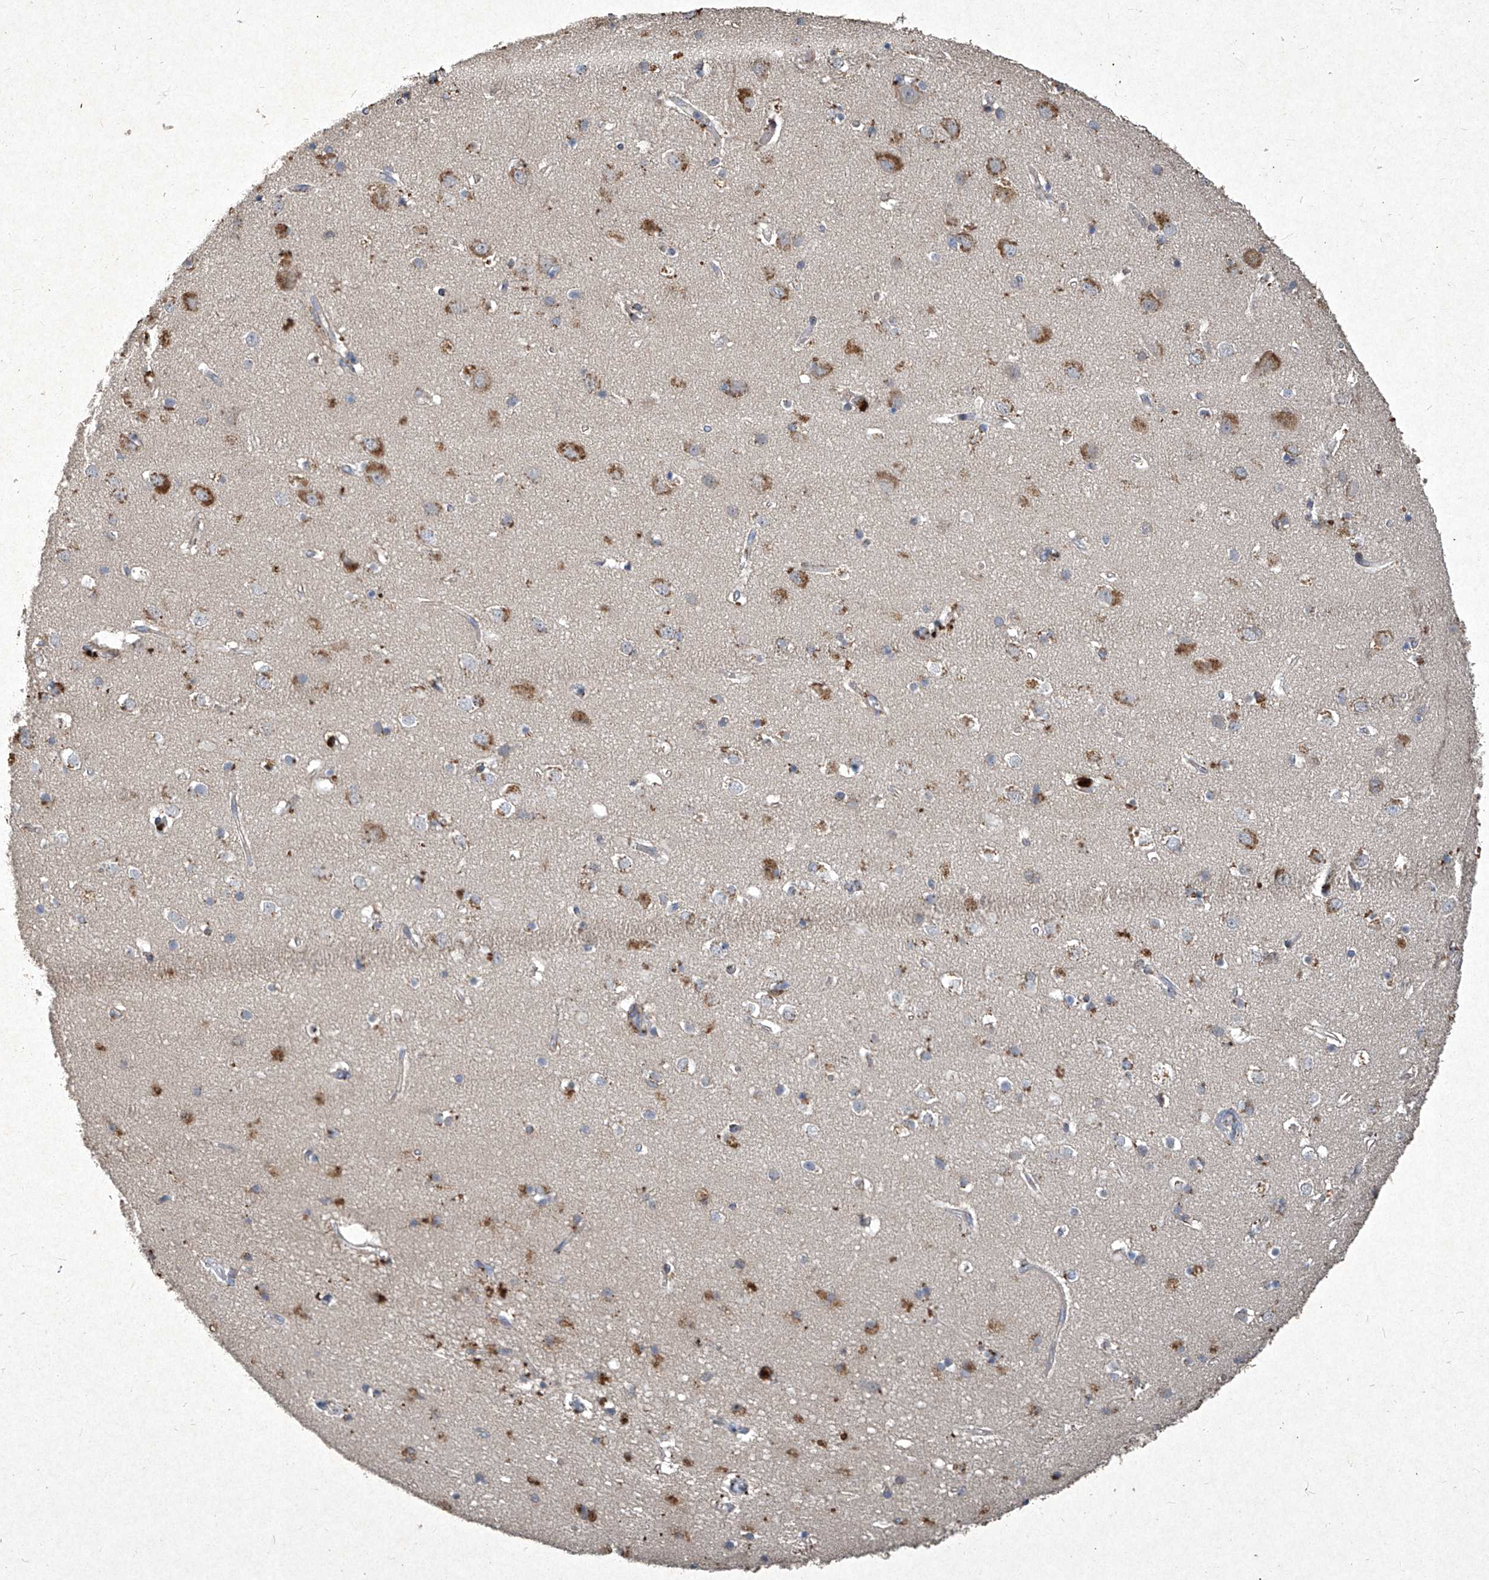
{"staining": {"intensity": "weak", "quantity": "25%-75%", "location": "cytoplasmic/membranous"}, "tissue": "cerebral cortex", "cell_type": "Endothelial cells", "image_type": "normal", "snomed": [{"axis": "morphology", "description": "Normal tissue, NOS"}, {"axis": "topography", "description": "Cerebral cortex"}], "caption": "Protein expression analysis of benign cerebral cortex demonstrates weak cytoplasmic/membranous positivity in approximately 25%-75% of endothelial cells.", "gene": "MED16", "patient": {"sex": "male", "age": 54}}